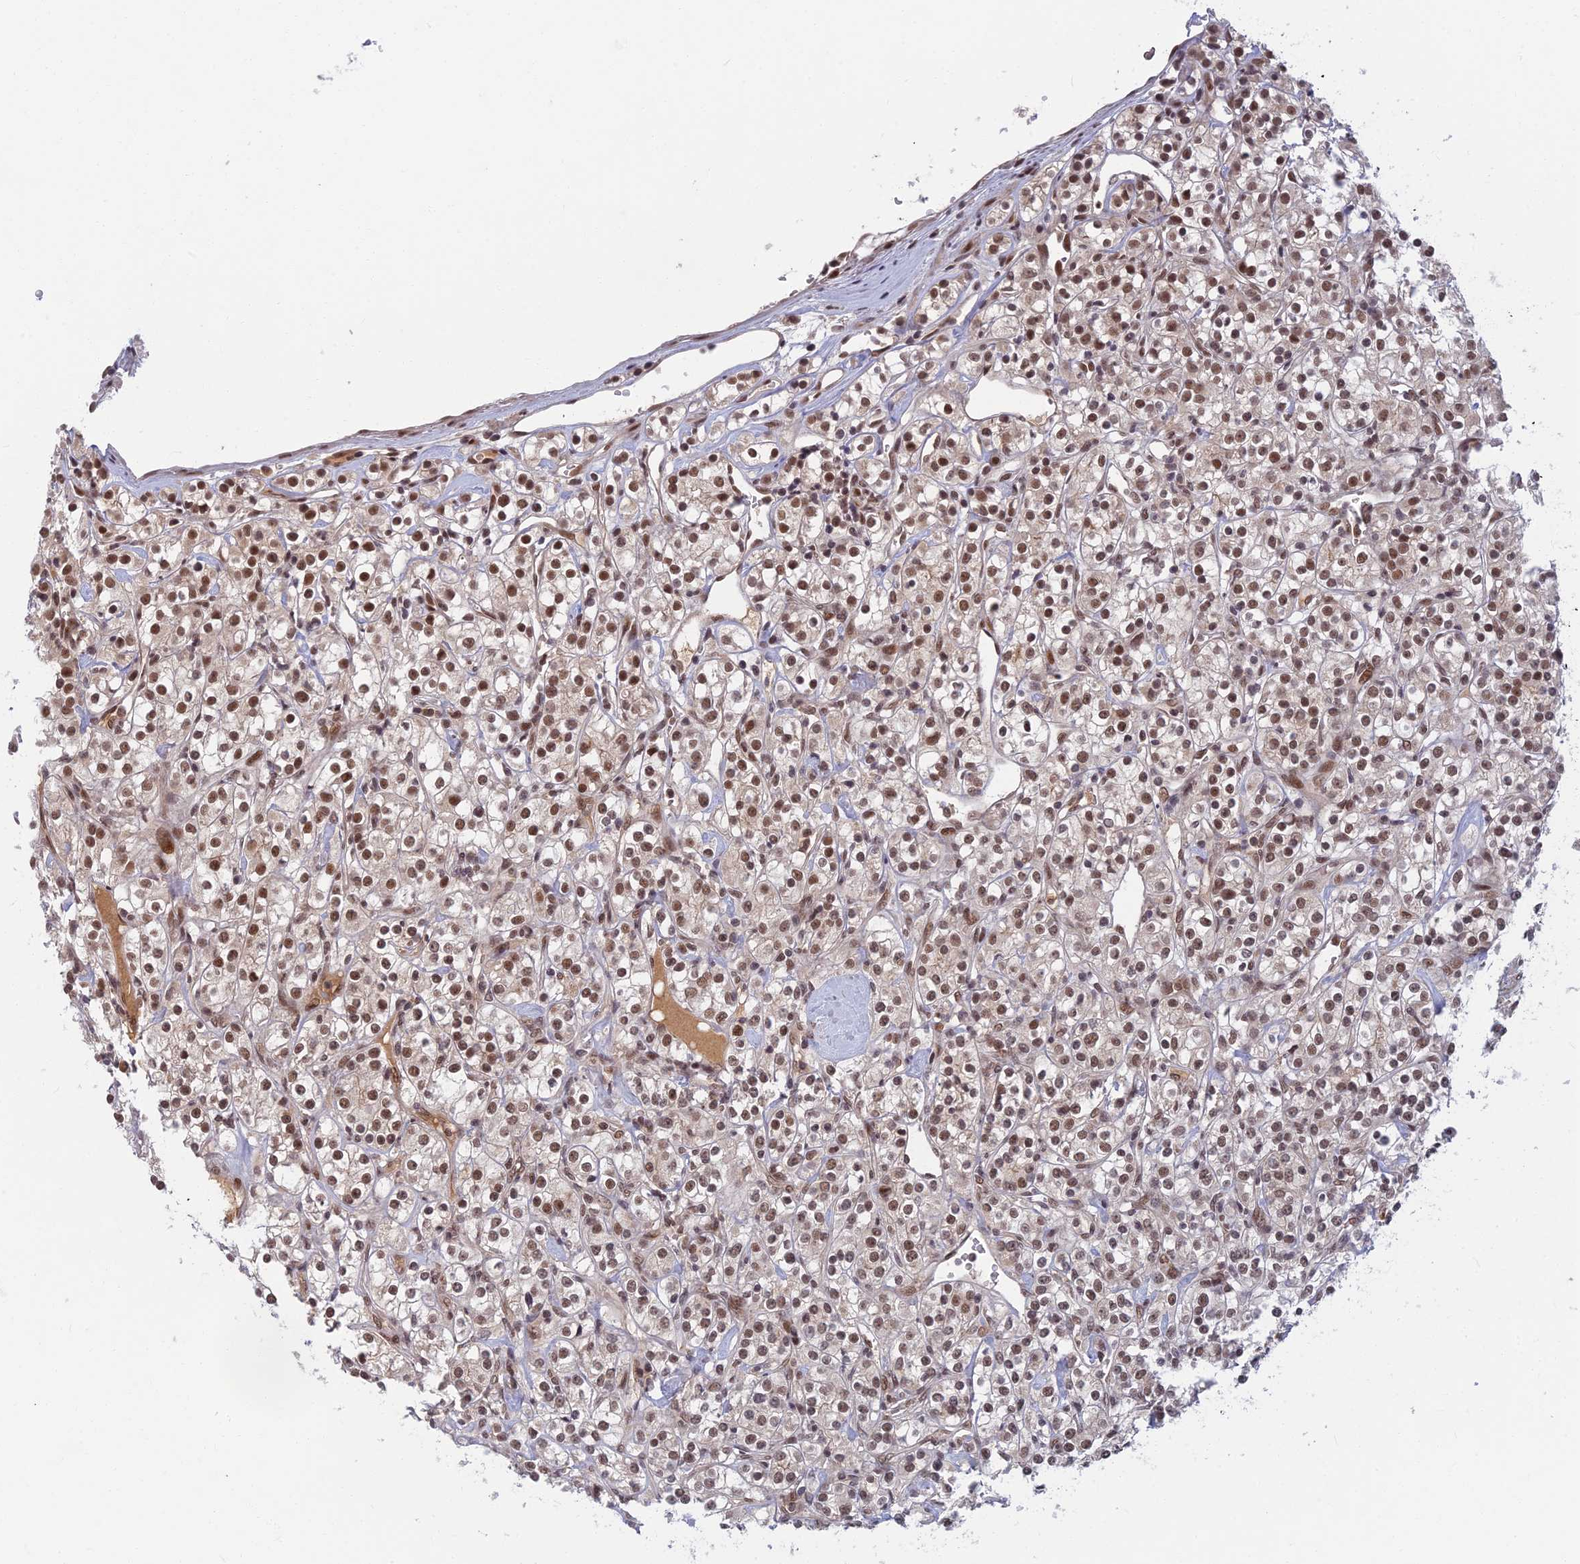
{"staining": {"intensity": "moderate", "quantity": ">75%", "location": "nuclear"}, "tissue": "renal cancer", "cell_type": "Tumor cells", "image_type": "cancer", "snomed": [{"axis": "morphology", "description": "Adenocarcinoma, NOS"}, {"axis": "topography", "description": "Kidney"}], "caption": "Renal adenocarcinoma stained with a brown dye displays moderate nuclear positive expression in approximately >75% of tumor cells.", "gene": "TCEA2", "patient": {"sex": "male", "age": 77}}